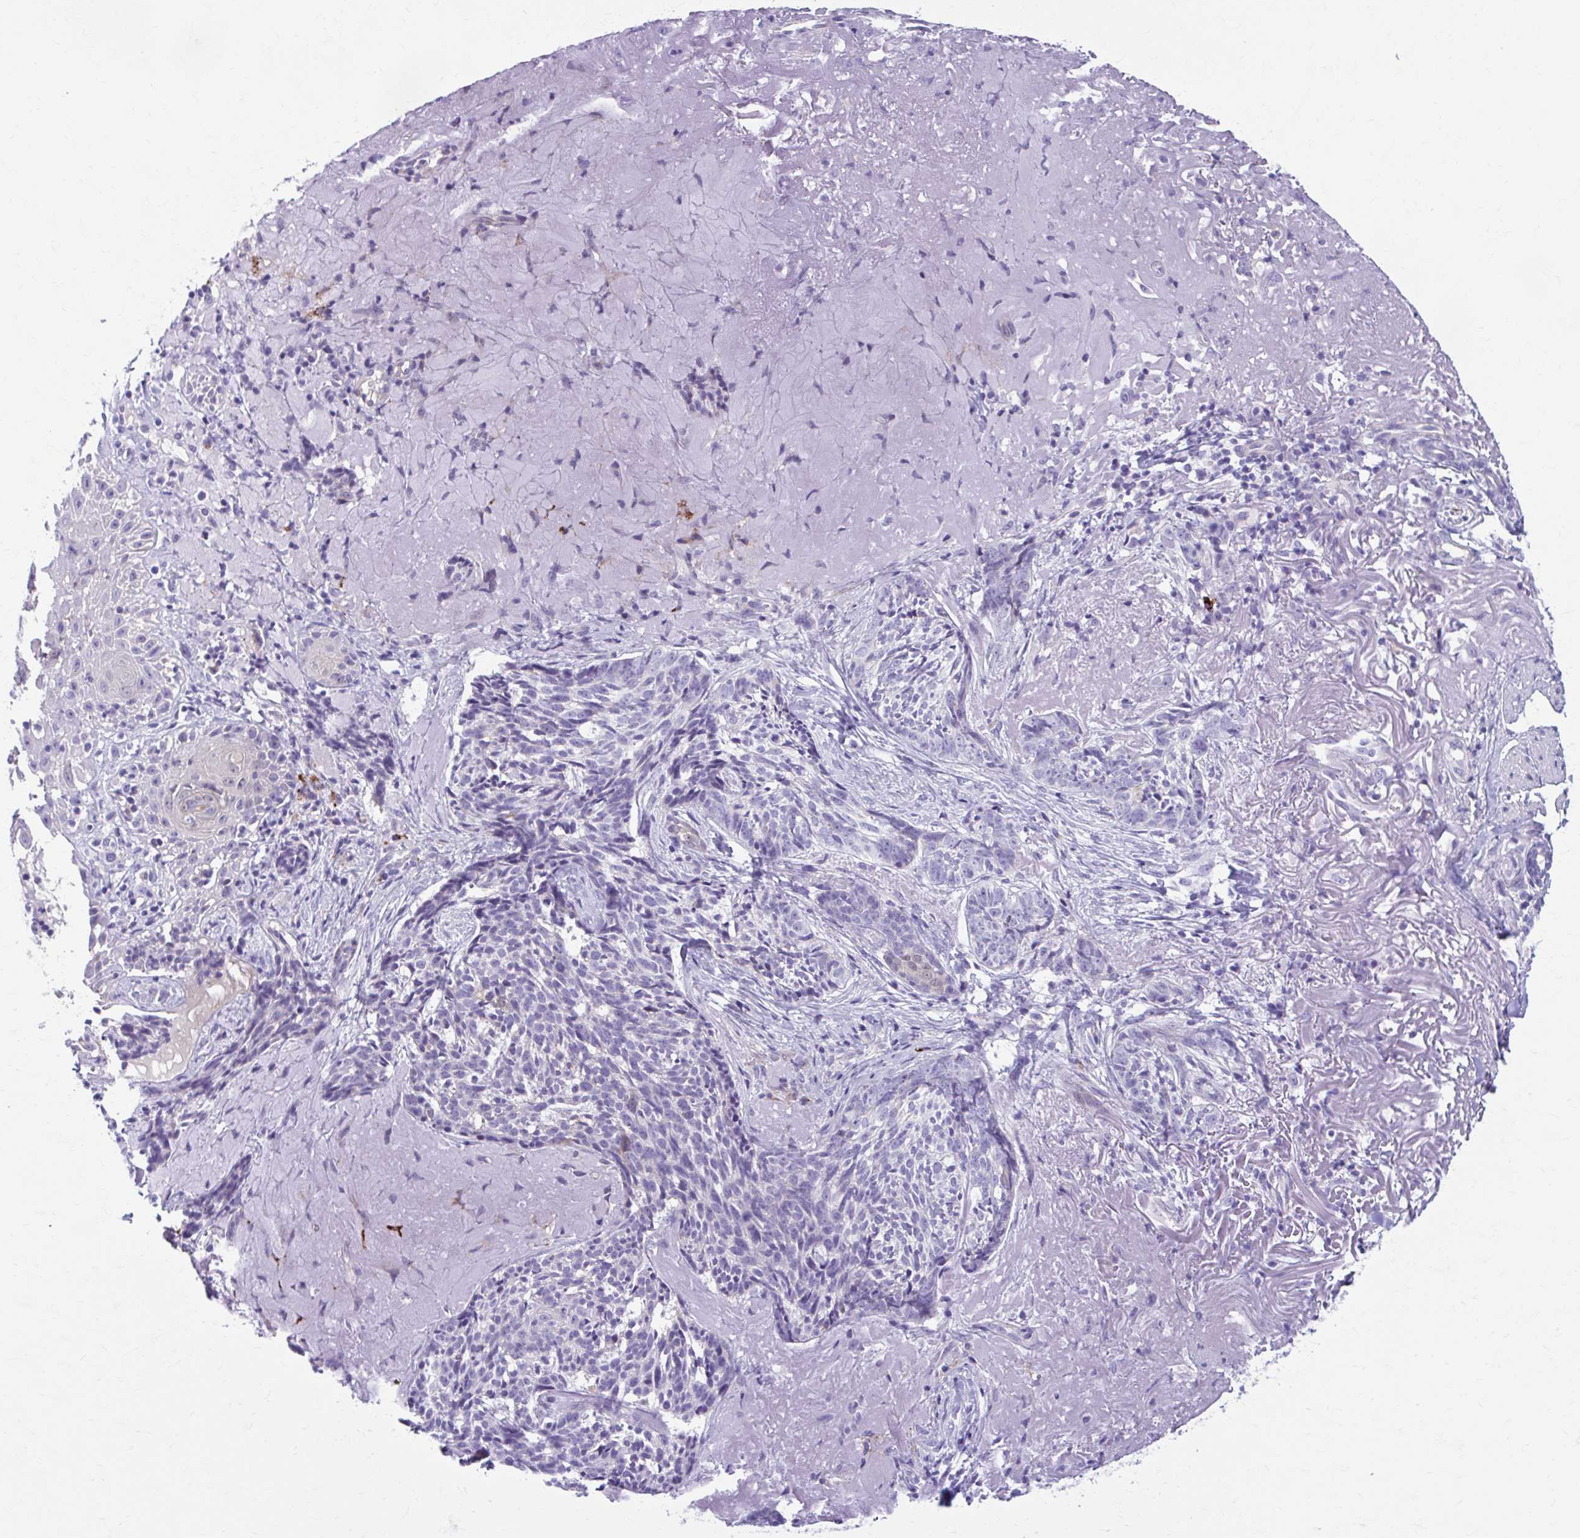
{"staining": {"intensity": "negative", "quantity": "none", "location": "none"}, "tissue": "skin cancer", "cell_type": "Tumor cells", "image_type": "cancer", "snomed": [{"axis": "morphology", "description": "Basal cell carcinoma"}, {"axis": "topography", "description": "Skin"}, {"axis": "topography", "description": "Skin of face"}], "caption": "Immunohistochemical staining of skin cancer displays no significant positivity in tumor cells.", "gene": "C12orf71", "patient": {"sex": "female", "age": 95}}